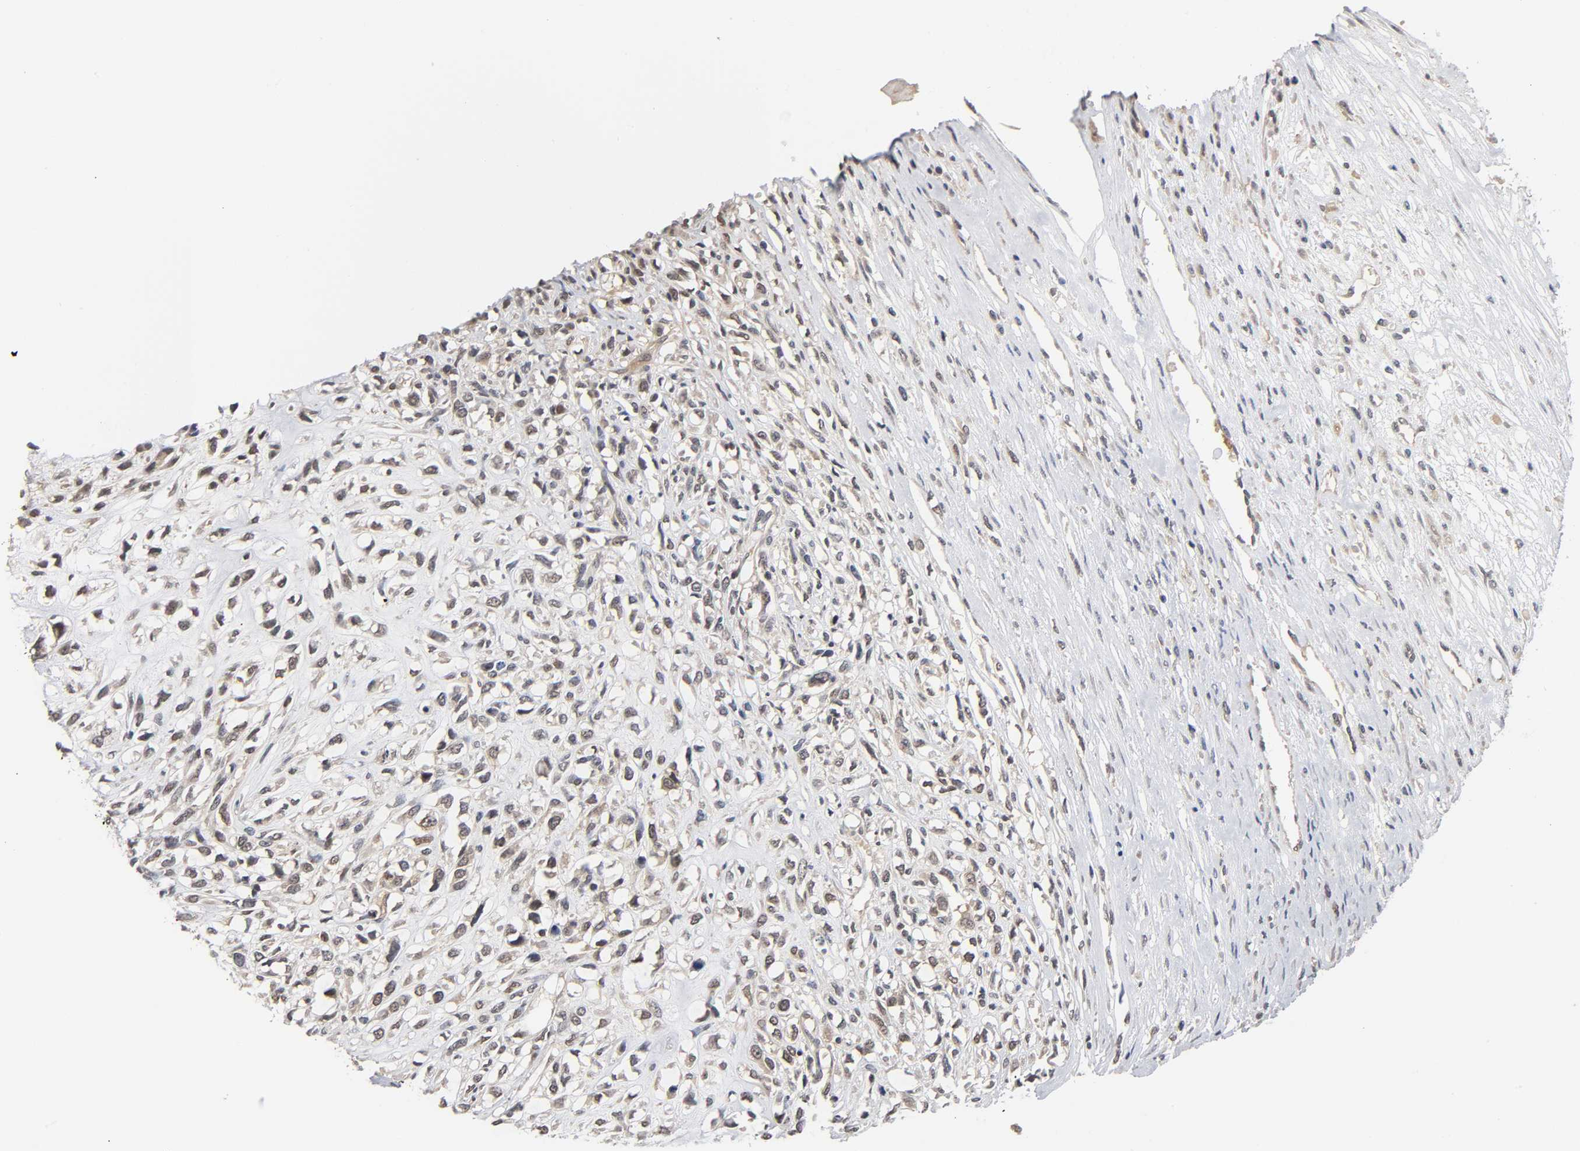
{"staining": {"intensity": "weak", "quantity": "25%-75%", "location": "cytoplasmic/membranous"}, "tissue": "head and neck cancer", "cell_type": "Tumor cells", "image_type": "cancer", "snomed": [{"axis": "morphology", "description": "Necrosis, NOS"}, {"axis": "morphology", "description": "Neoplasm, malignant, NOS"}, {"axis": "topography", "description": "Salivary gland"}, {"axis": "topography", "description": "Head-Neck"}], "caption": "Weak cytoplasmic/membranous protein expression is identified in about 25%-75% of tumor cells in neoplasm (malignant) (head and neck). (IHC, brightfield microscopy, high magnification).", "gene": "PRKAB1", "patient": {"sex": "male", "age": 43}}